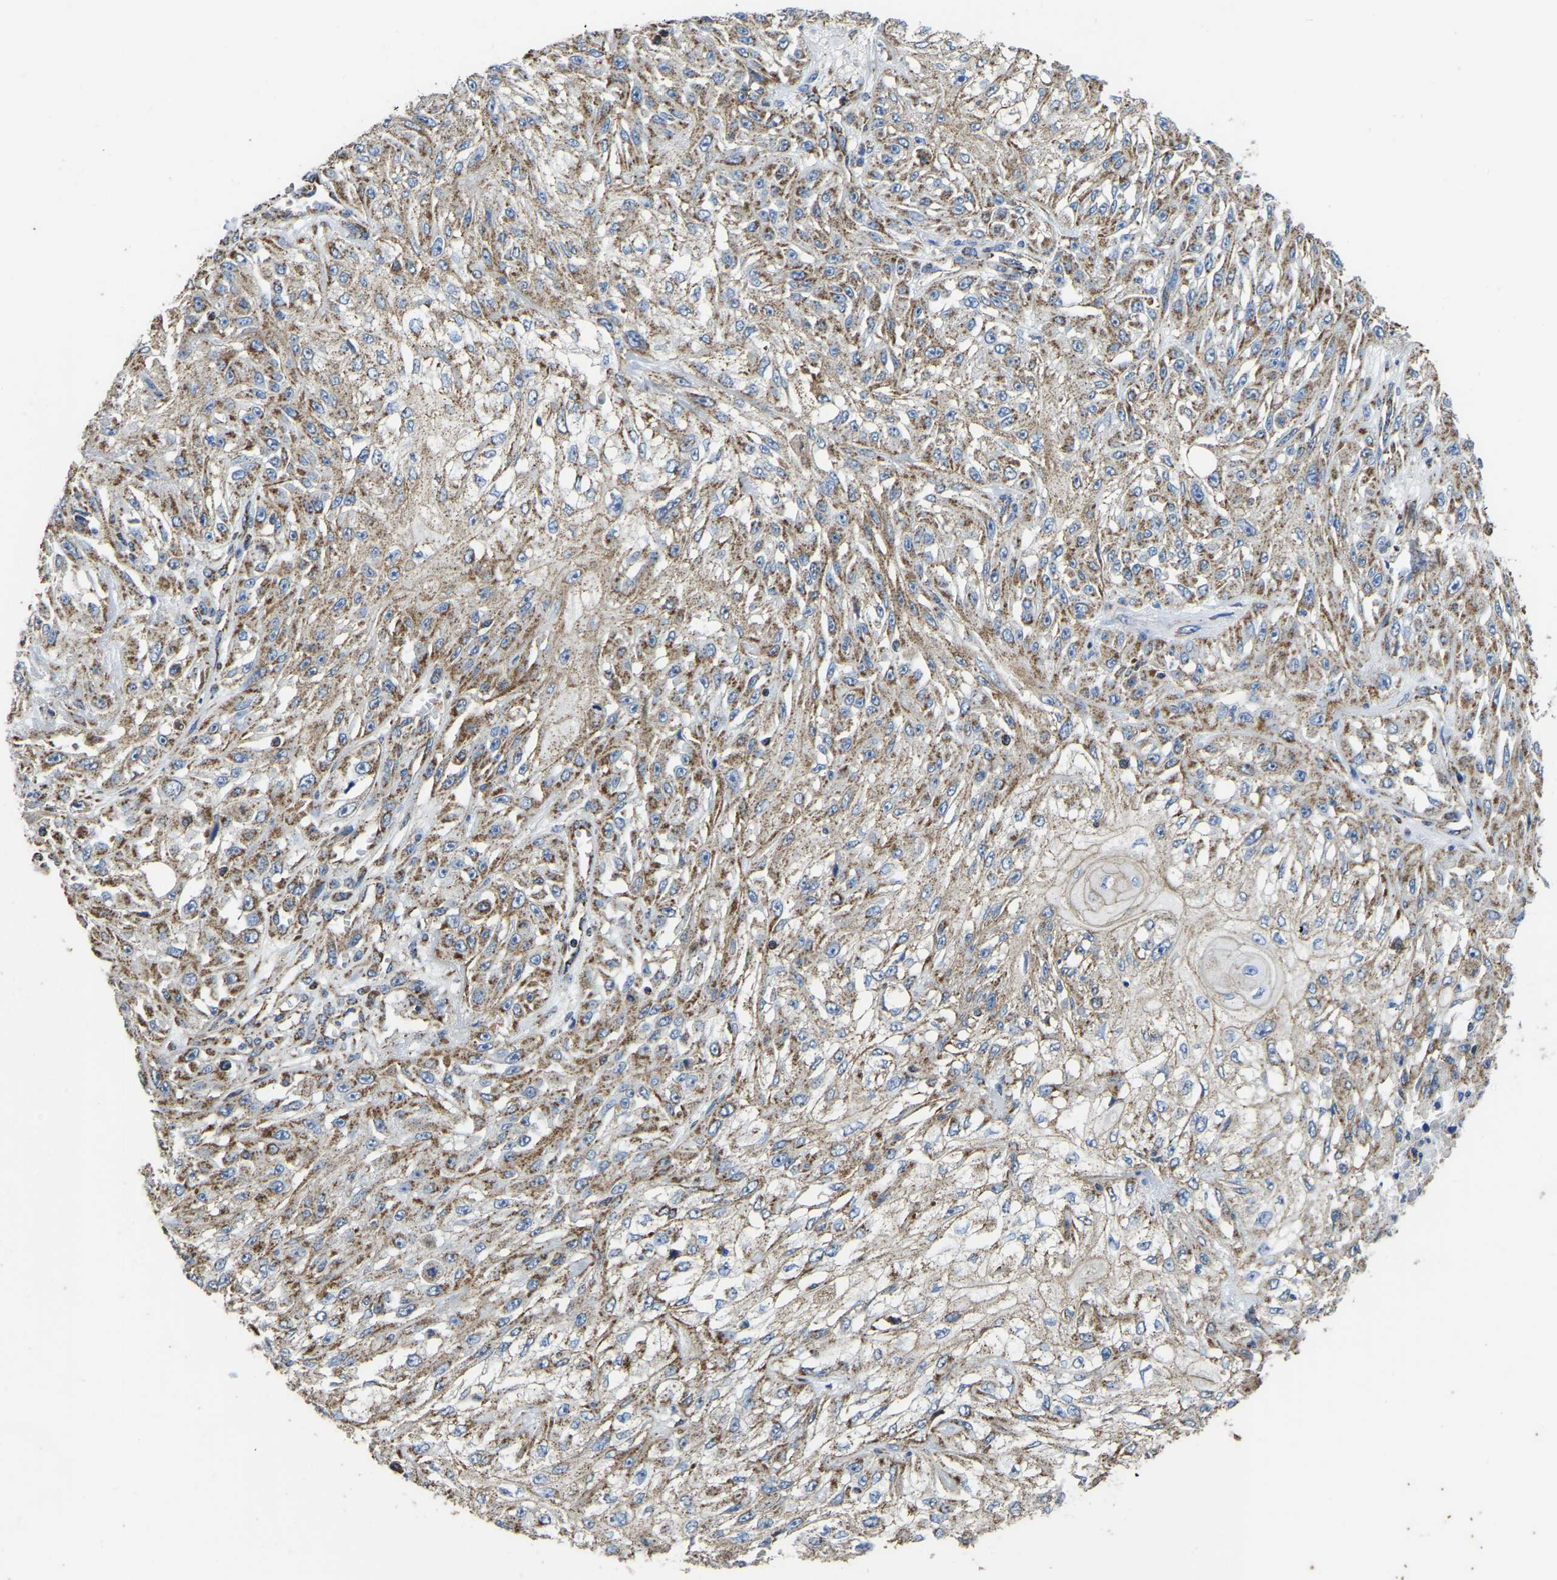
{"staining": {"intensity": "moderate", "quantity": ">75%", "location": "cytoplasmic/membranous"}, "tissue": "skin cancer", "cell_type": "Tumor cells", "image_type": "cancer", "snomed": [{"axis": "morphology", "description": "Squamous cell carcinoma, NOS"}, {"axis": "morphology", "description": "Squamous cell carcinoma, metastatic, NOS"}, {"axis": "topography", "description": "Skin"}, {"axis": "topography", "description": "Lymph node"}], "caption": "IHC photomicrograph of skin cancer (squamous cell carcinoma) stained for a protein (brown), which shows medium levels of moderate cytoplasmic/membranous staining in approximately >75% of tumor cells.", "gene": "ETFA", "patient": {"sex": "male", "age": 75}}